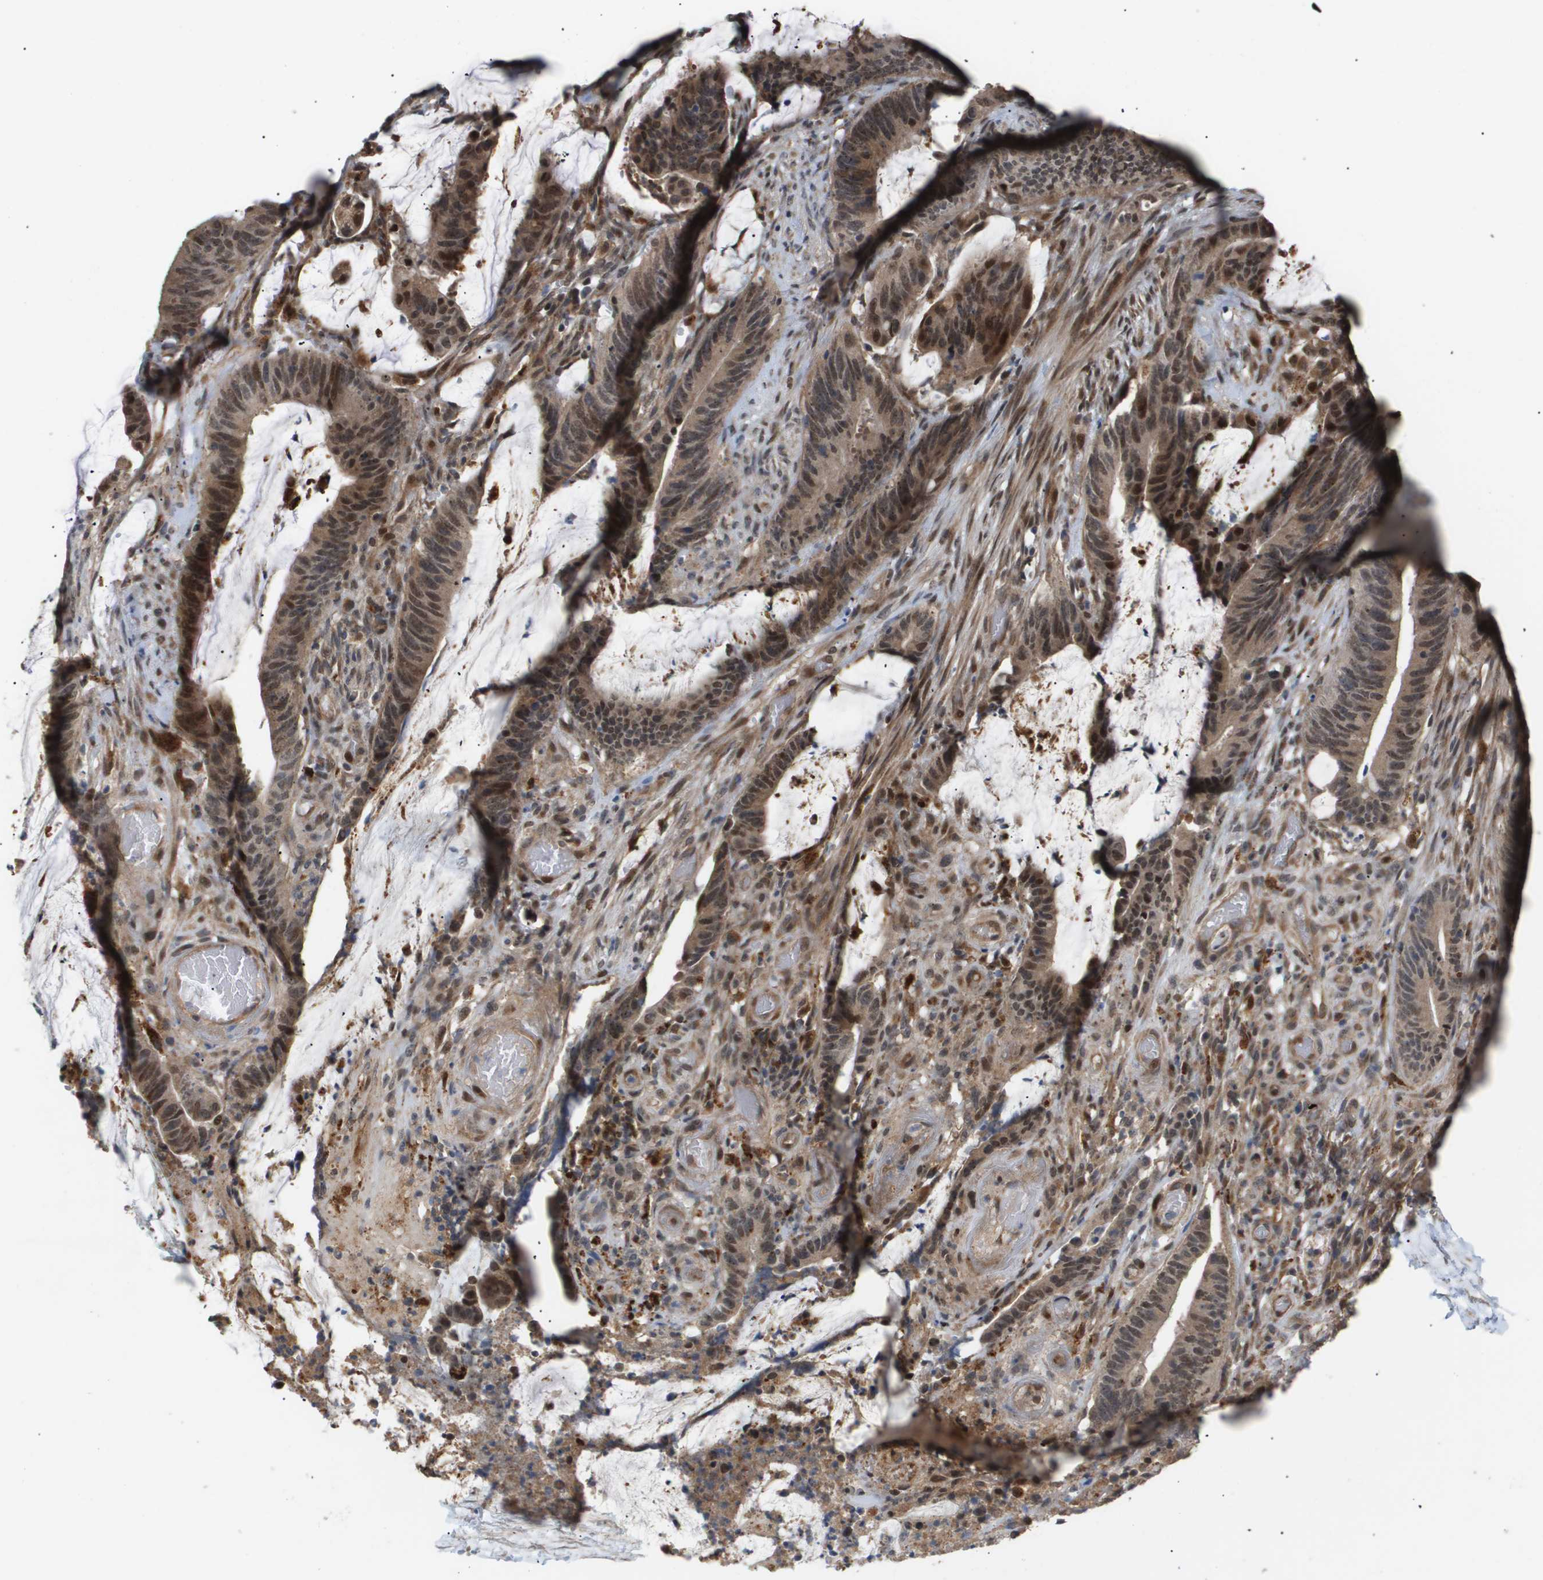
{"staining": {"intensity": "moderate", "quantity": ">75%", "location": "cytoplasmic/membranous,nuclear"}, "tissue": "colorectal cancer", "cell_type": "Tumor cells", "image_type": "cancer", "snomed": [{"axis": "morphology", "description": "Adenocarcinoma, NOS"}, {"axis": "topography", "description": "Rectum"}], "caption": "A brown stain shows moderate cytoplasmic/membranous and nuclear staining of a protein in colorectal cancer (adenocarcinoma) tumor cells.", "gene": "PDGFB", "patient": {"sex": "female", "age": 66}}